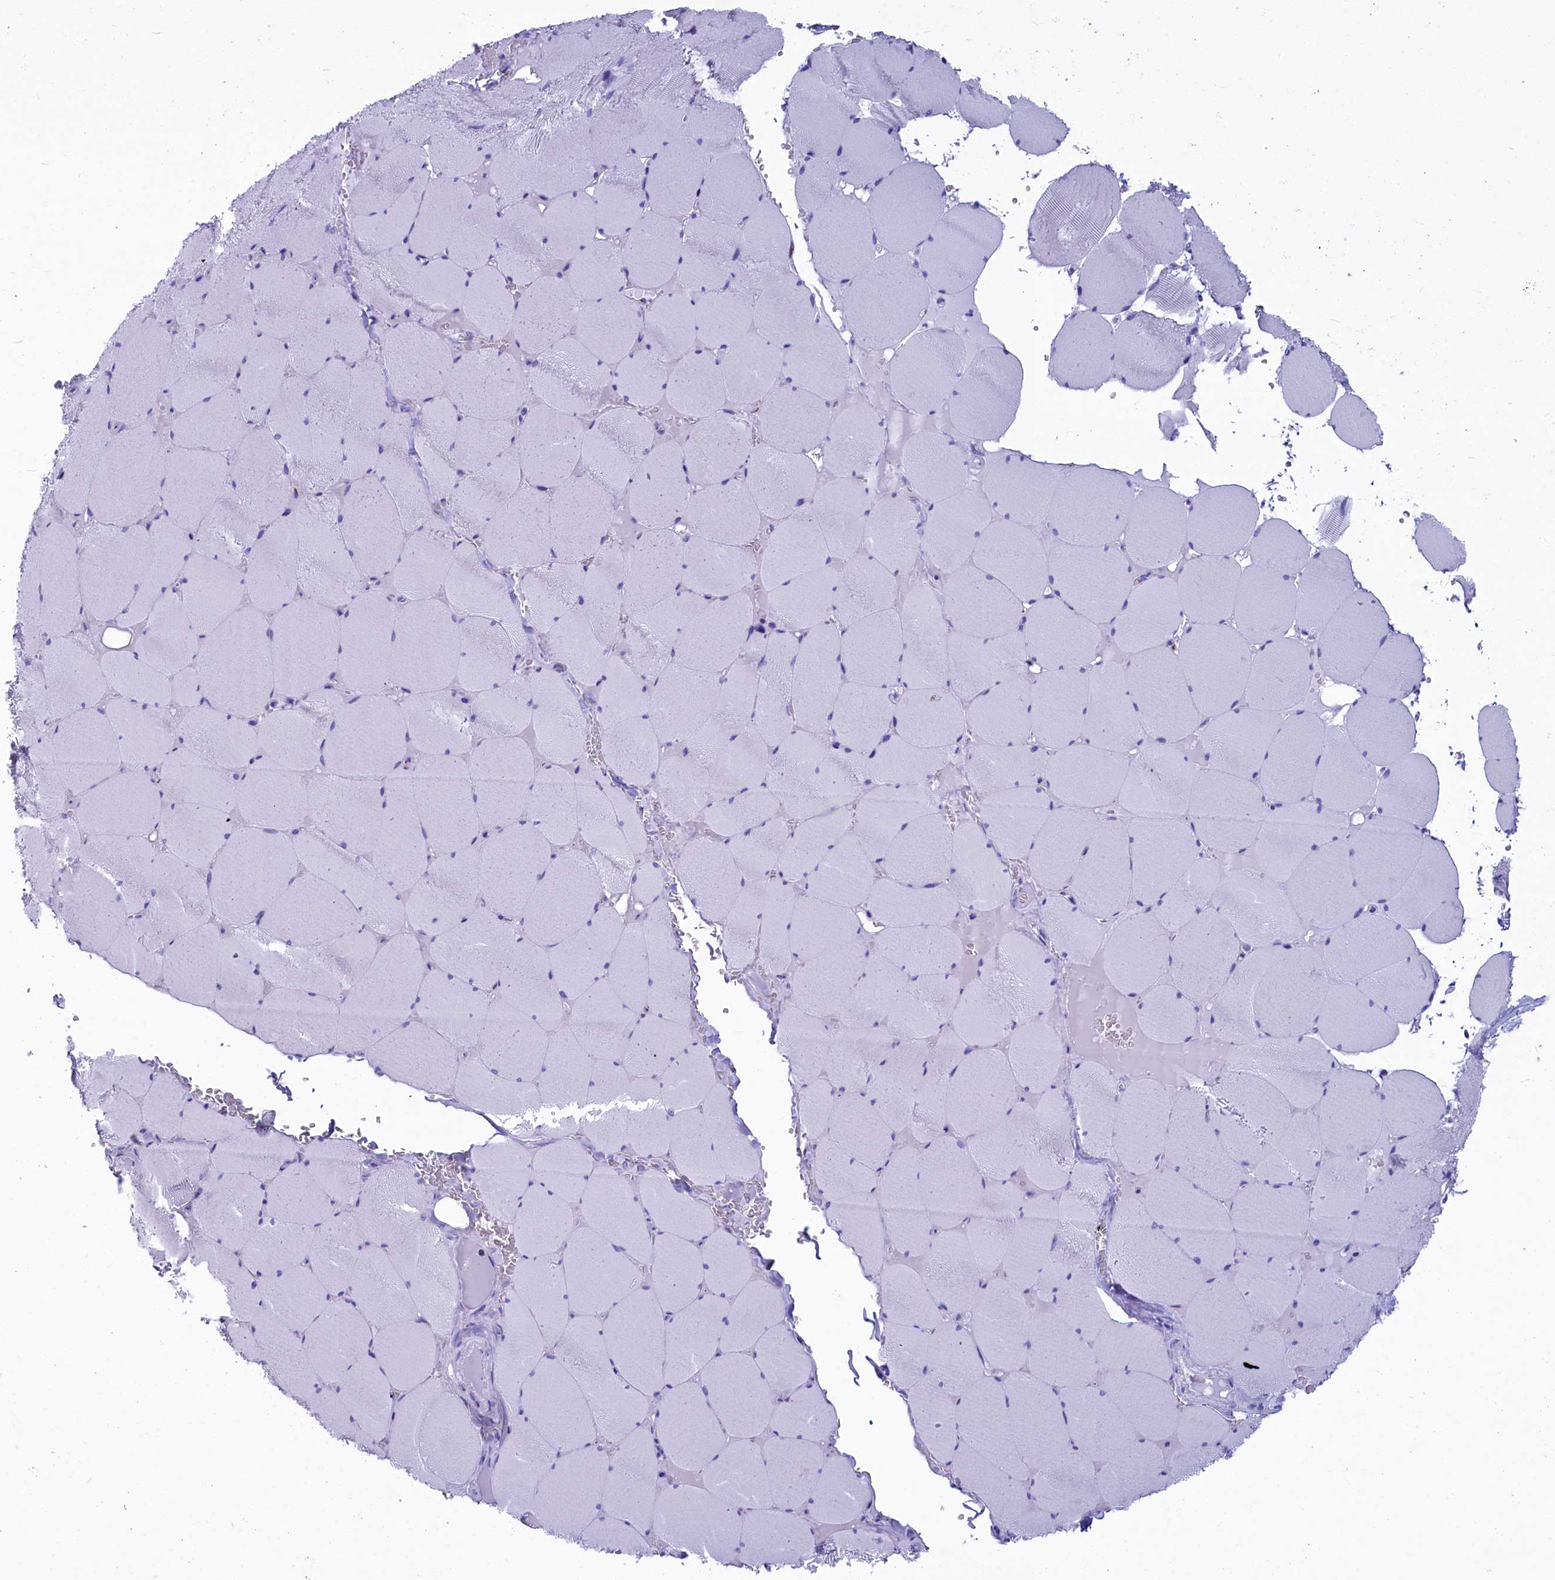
{"staining": {"intensity": "negative", "quantity": "none", "location": "none"}, "tissue": "skeletal muscle", "cell_type": "Myocytes", "image_type": "normal", "snomed": [{"axis": "morphology", "description": "Normal tissue, NOS"}, {"axis": "topography", "description": "Skeletal muscle"}, {"axis": "topography", "description": "Head-Neck"}], "caption": "Protein analysis of normal skeletal muscle demonstrates no significant staining in myocytes. The staining was performed using DAB to visualize the protein expression in brown, while the nuclei were stained in blue with hematoxylin (Magnification: 20x).", "gene": "AP3B2", "patient": {"sex": "male", "age": 66}}